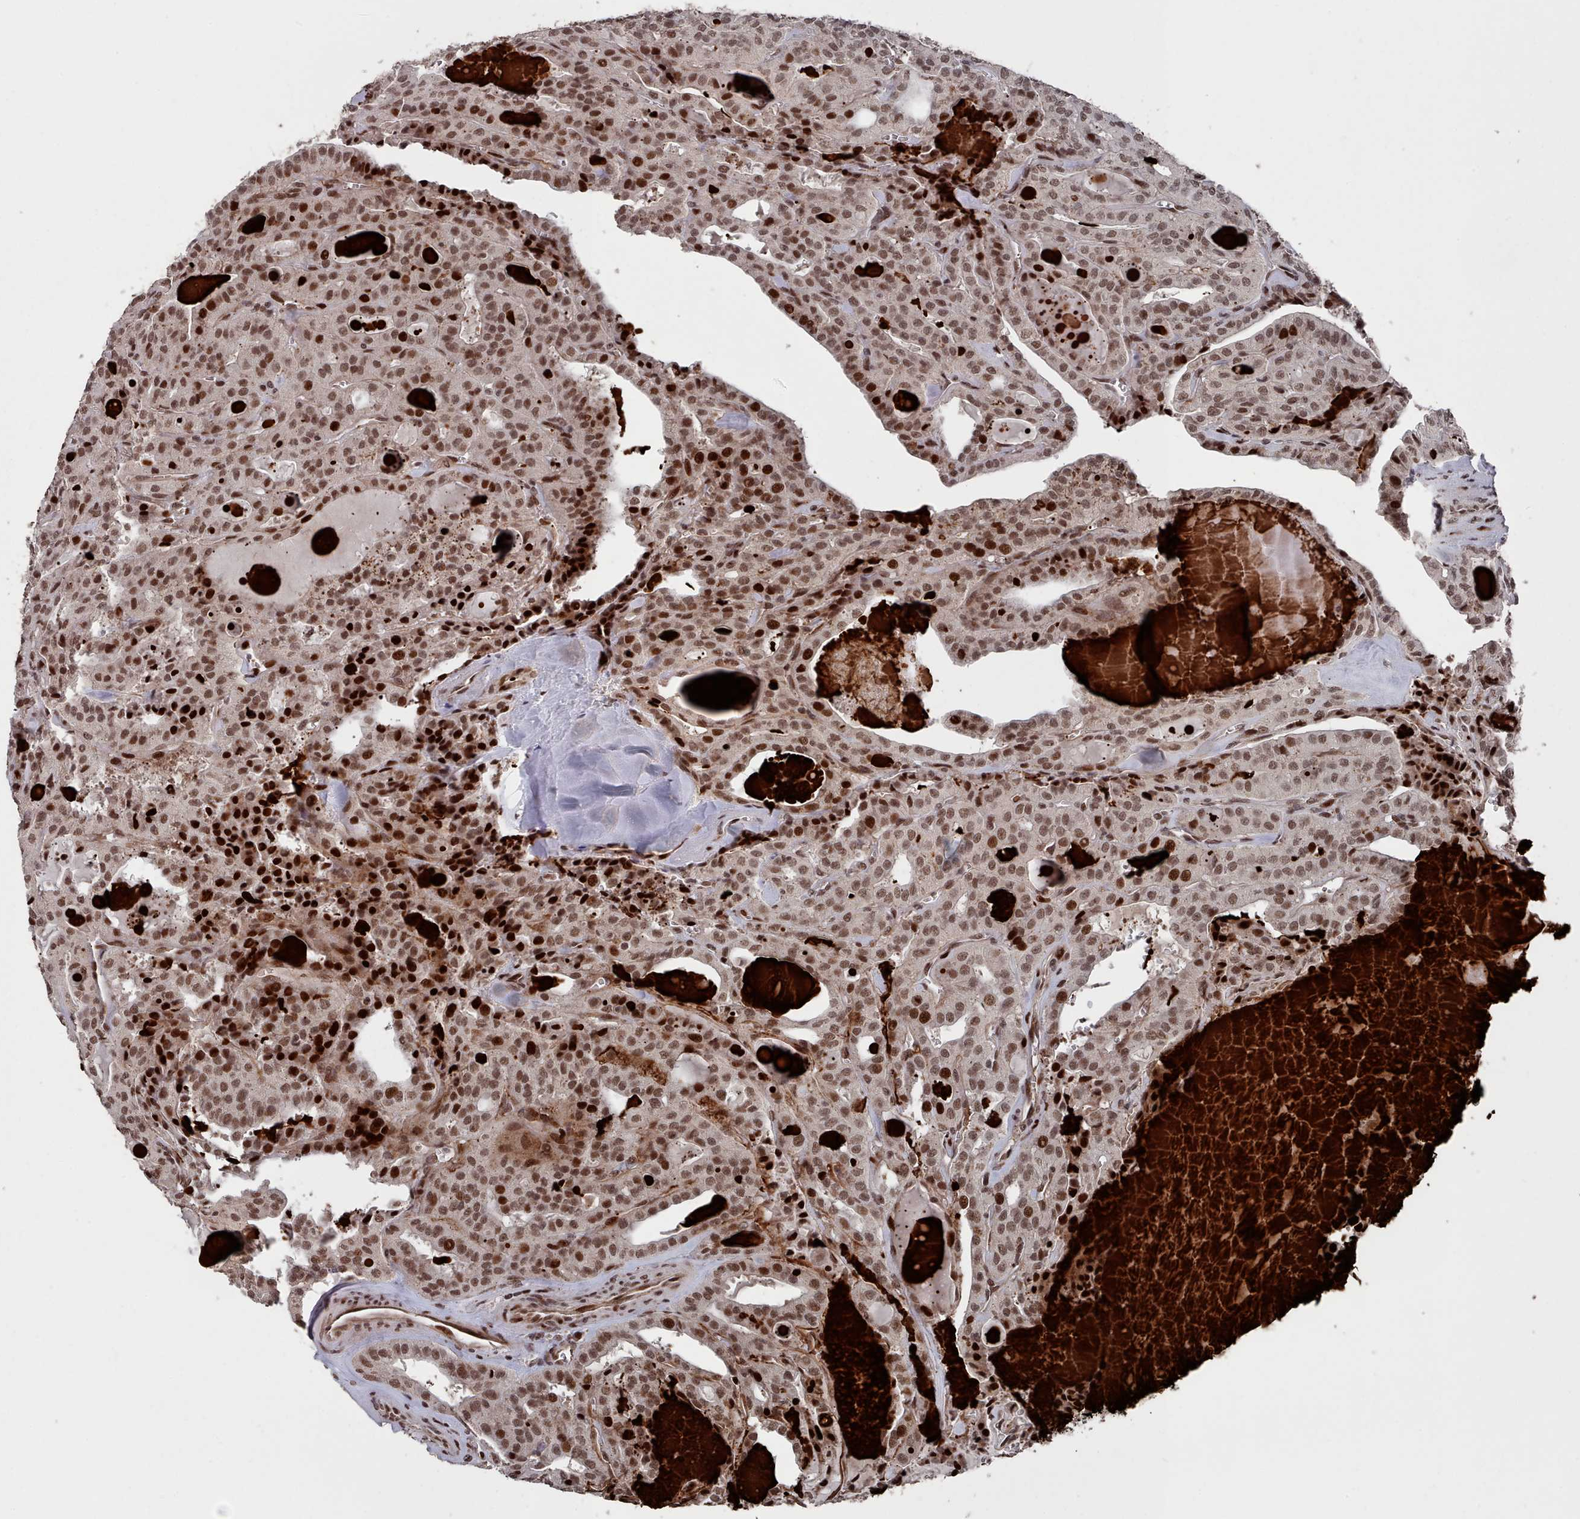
{"staining": {"intensity": "moderate", "quantity": ">75%", "location": "nuclear"}, "tissue": "thyroid cancer", "cell_type": "Tumor cells", "image_type": "cancer", "snomed": [{"axis": "morphology", "description": "Papillary adenocarcinoma, NOS"}, {"axis": "topography", "description": "Thyroid gland"}], "caption": "Immunohistochemistry (IHC) of human thyroid papillary adenocarcinoma exhibits medium levels of moderate nuclear positivity in approximately >75% of tumor cells. The staining was performed using DAB (3,3'-diaminobenzidine), with brown indicating positive protein expression. Nuclei are stained blue with hematoxylin.", "gene": "PNRC2", "patient": {"sex": "male", "age": 52}}